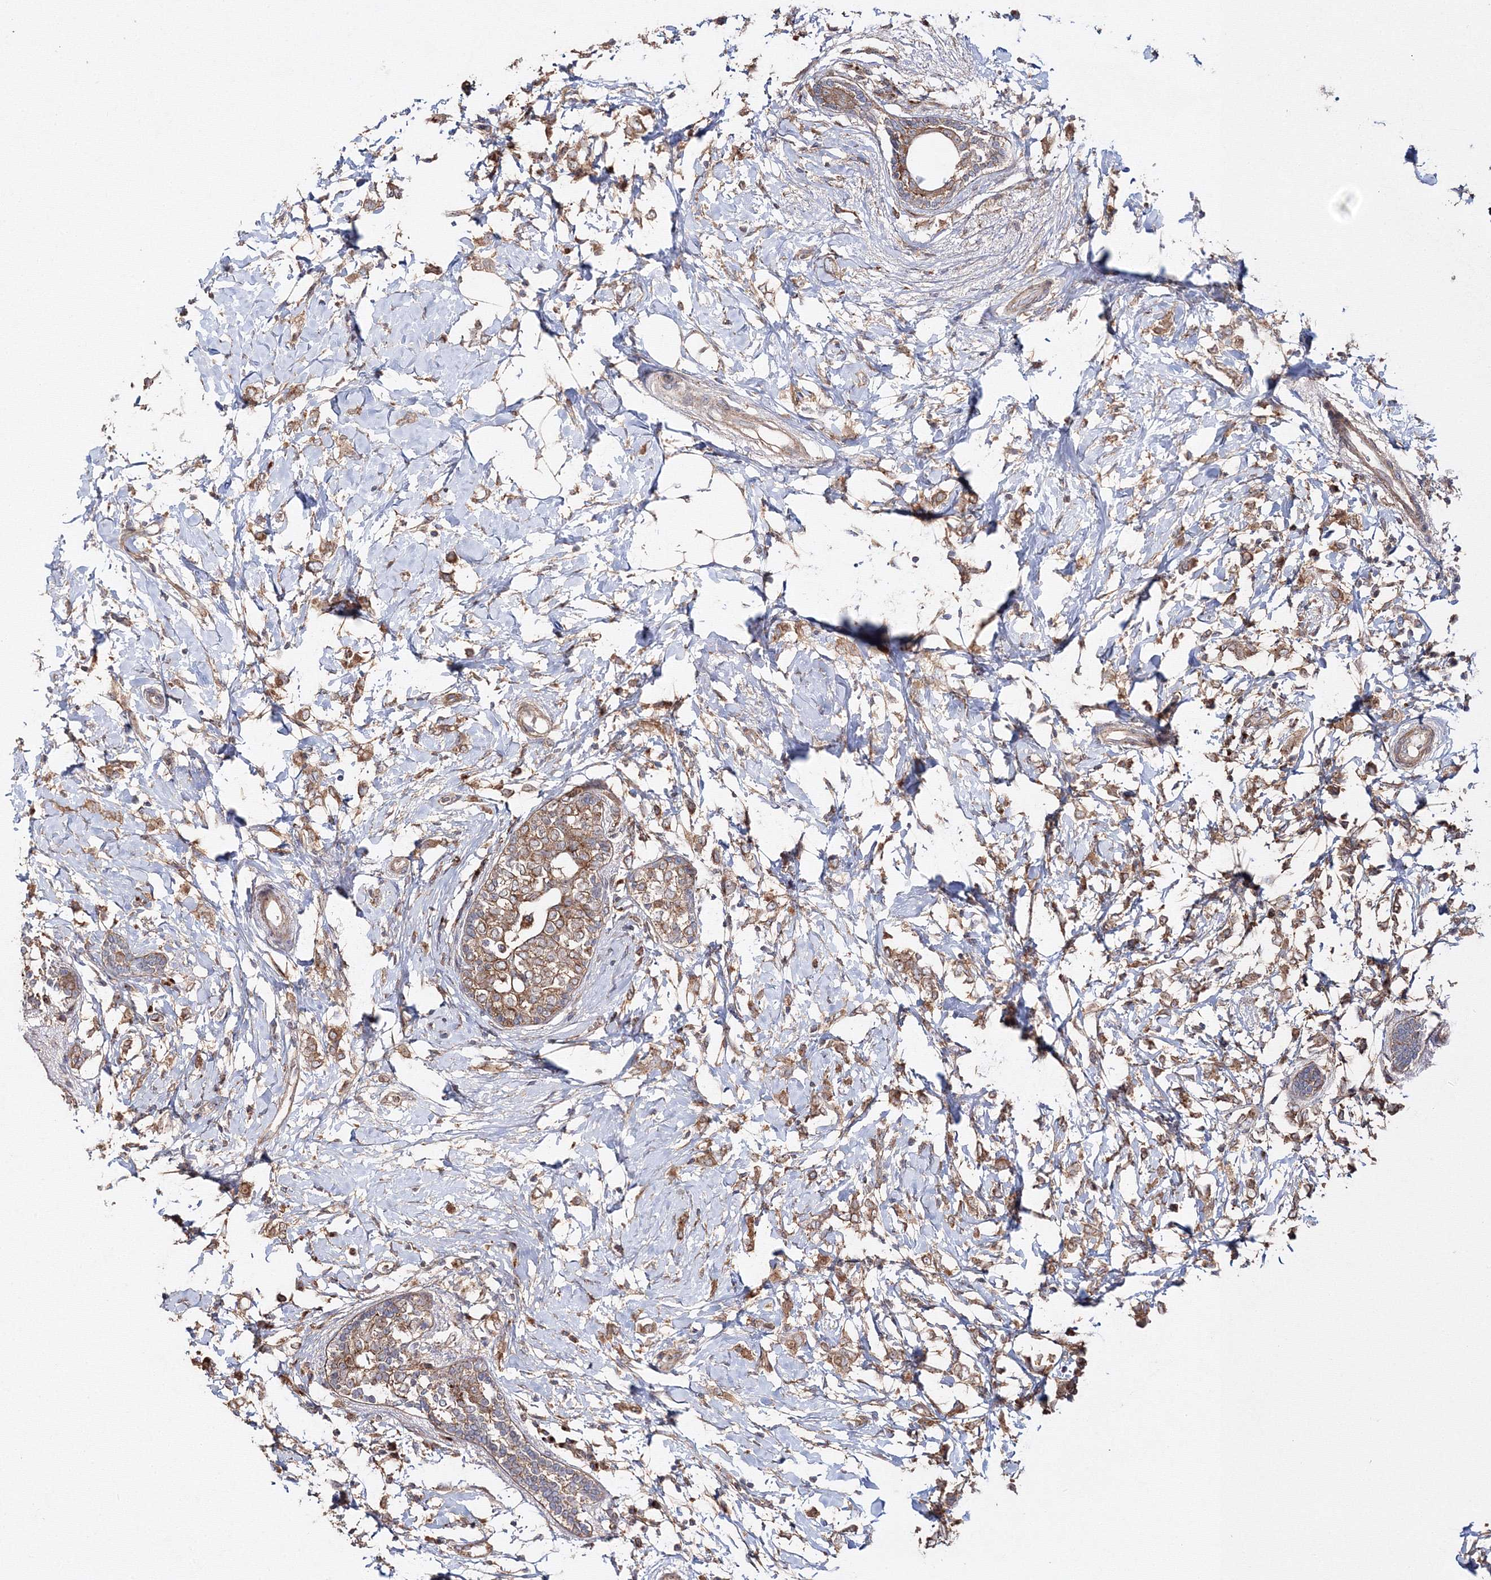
{"staining": {"intensity": "moderate", "quantity": ">75%", "location": "cytoplasmic/membranous"}, "tissue": "breast cancer", "cell_type": "Tumor cells", "image_type": "cancer", "snomed": [{"axis": "morphology", "description": "Normal tissue, NOS"}, {"axis": "morphology", "description": "Lobular carcinoma"}, {"axis": "topography", "description": "Breast"}], "caption": "This is an image of immunohistochemistry staining of breast cancer (lobular carcinoma), which shows moderate positivity in the cytoplasmic/membranous of tumor cells.", "gene": "DDO", "patient": {"sex": "female", "age": 47}}